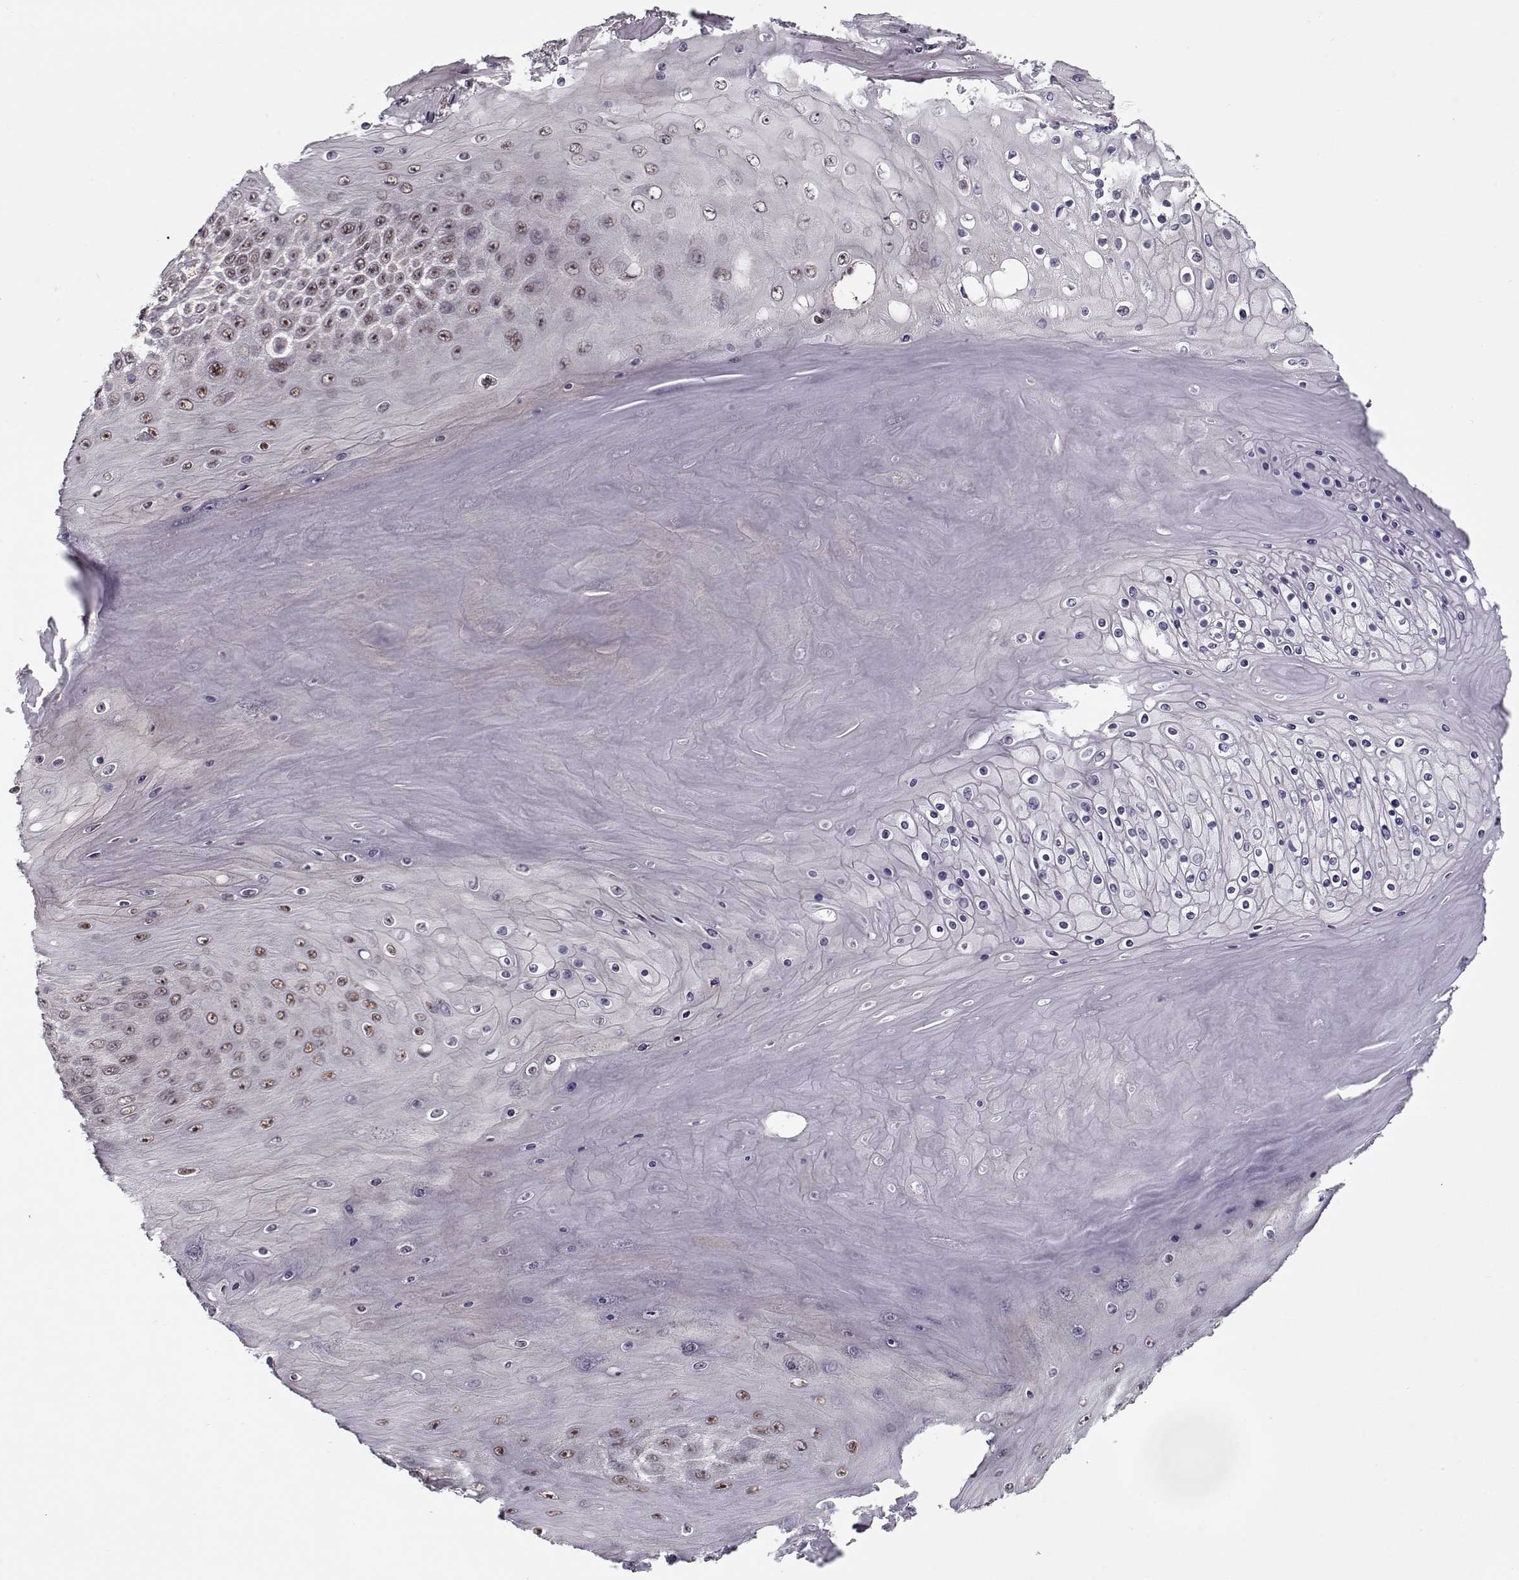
{"staining": {"intensity": "negative", "quantity": "none", "location": "none"}, "tissue": "skin cancer", "cell_type": "Tumor cells", "image_type": "cancer", "snomed": [{"axis": "morphology", "description": "Squamous cell carcinoma, NOS"}, {"axis": "topography", "description": "Skin"}], "caption": "DAB (3,3'-diaminobenzidine) immunohistochemical staining of human squamous cell carcinoma (skin) displays no significant positivity in tumor cells. Brightfield microscopy of IHC stained with DAB (brown) and hematoxylin (blue), captured at high magnification.", "gene": "TESPA1", "patient": {"sex": "male", "age": 62}}